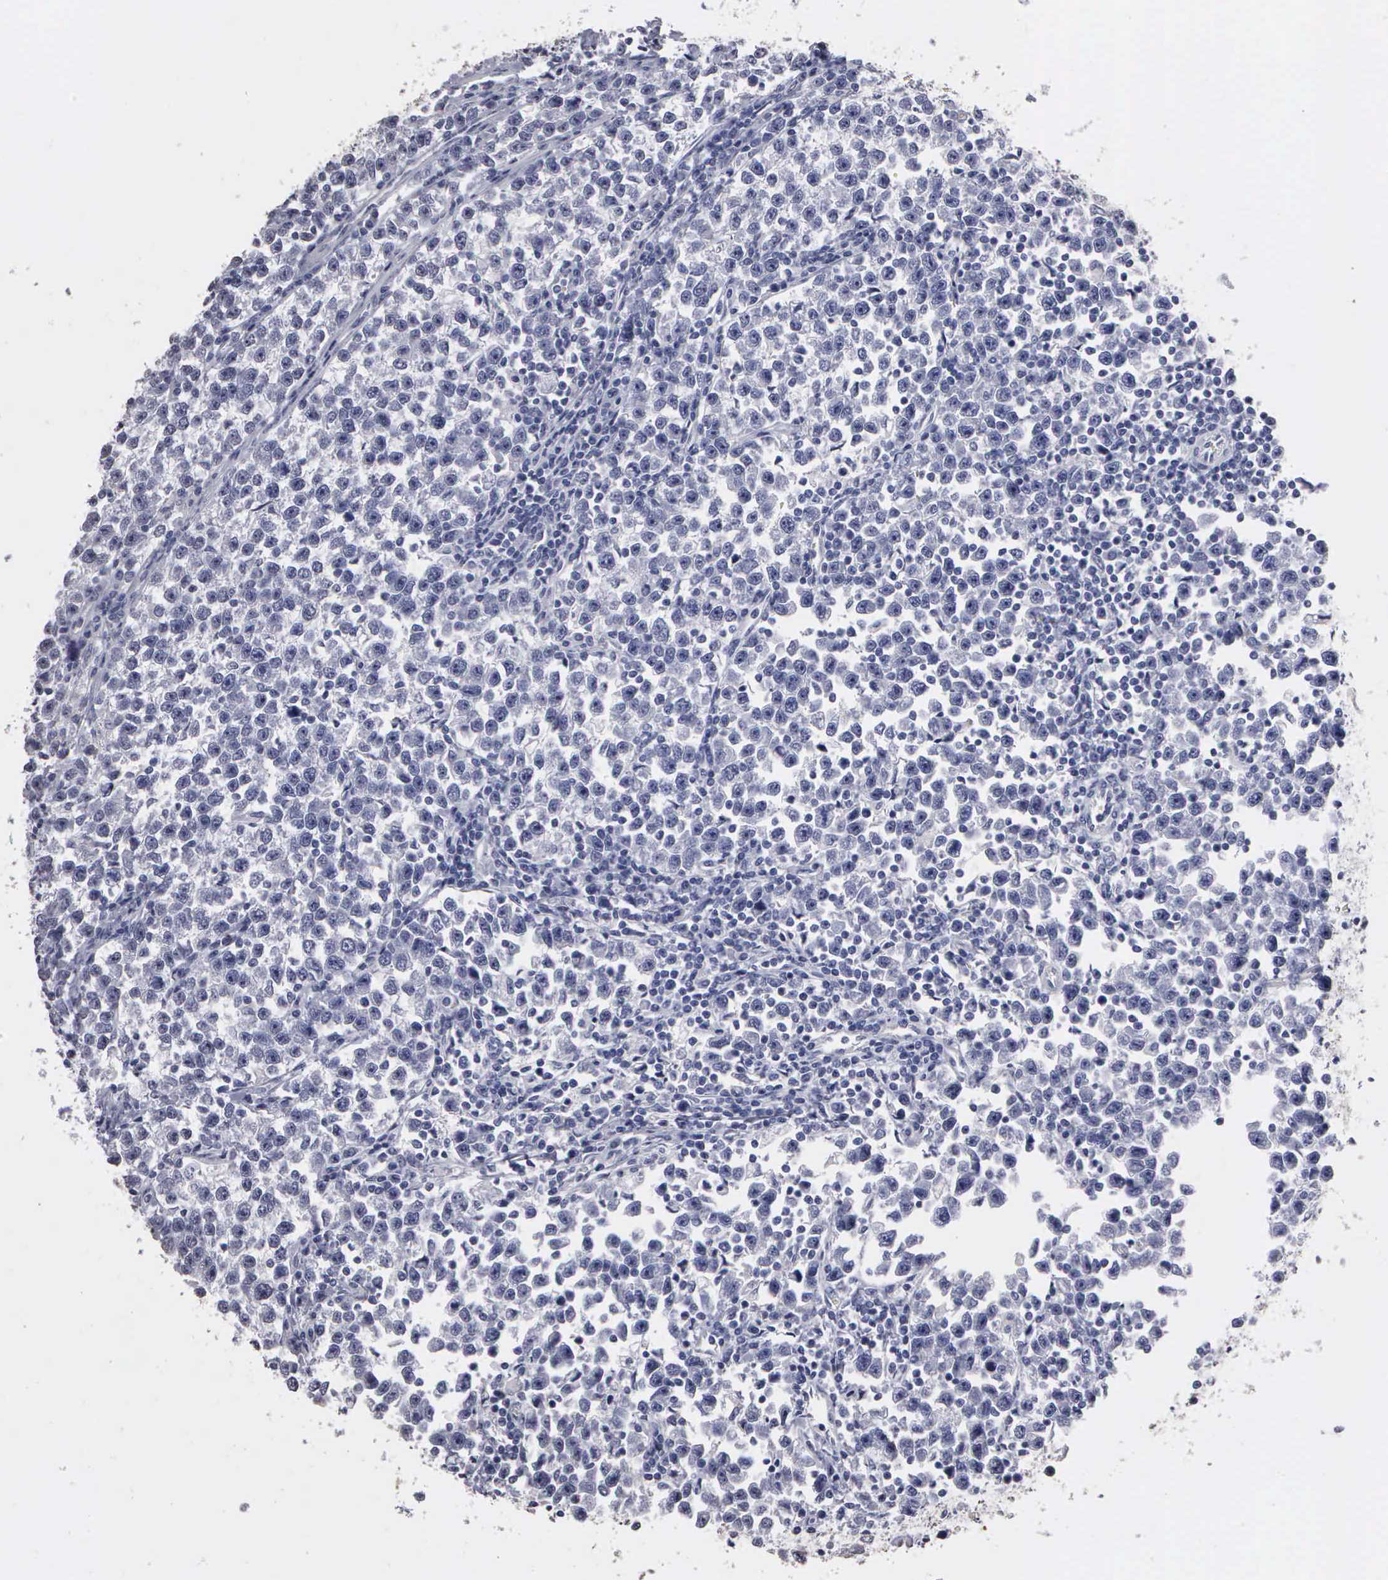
{"staining": {"intensity": "negative", "quantity": "none", "location": "none"}, "tissue": "testis cancer", "cell_type": "Tumor cells", "image_type": "cancer", "snomed": [{"axis": "morphology", "description": "Seminoma, NOS"}, {"axis": "topography", "description": "Testis"}], "caption": "Immunohistochemical staining of human seminoma (testis) demonstrates no significant expression in tumor cells.", "gene": "UPB1", "patient": {"sex": "male", "age": 43}}